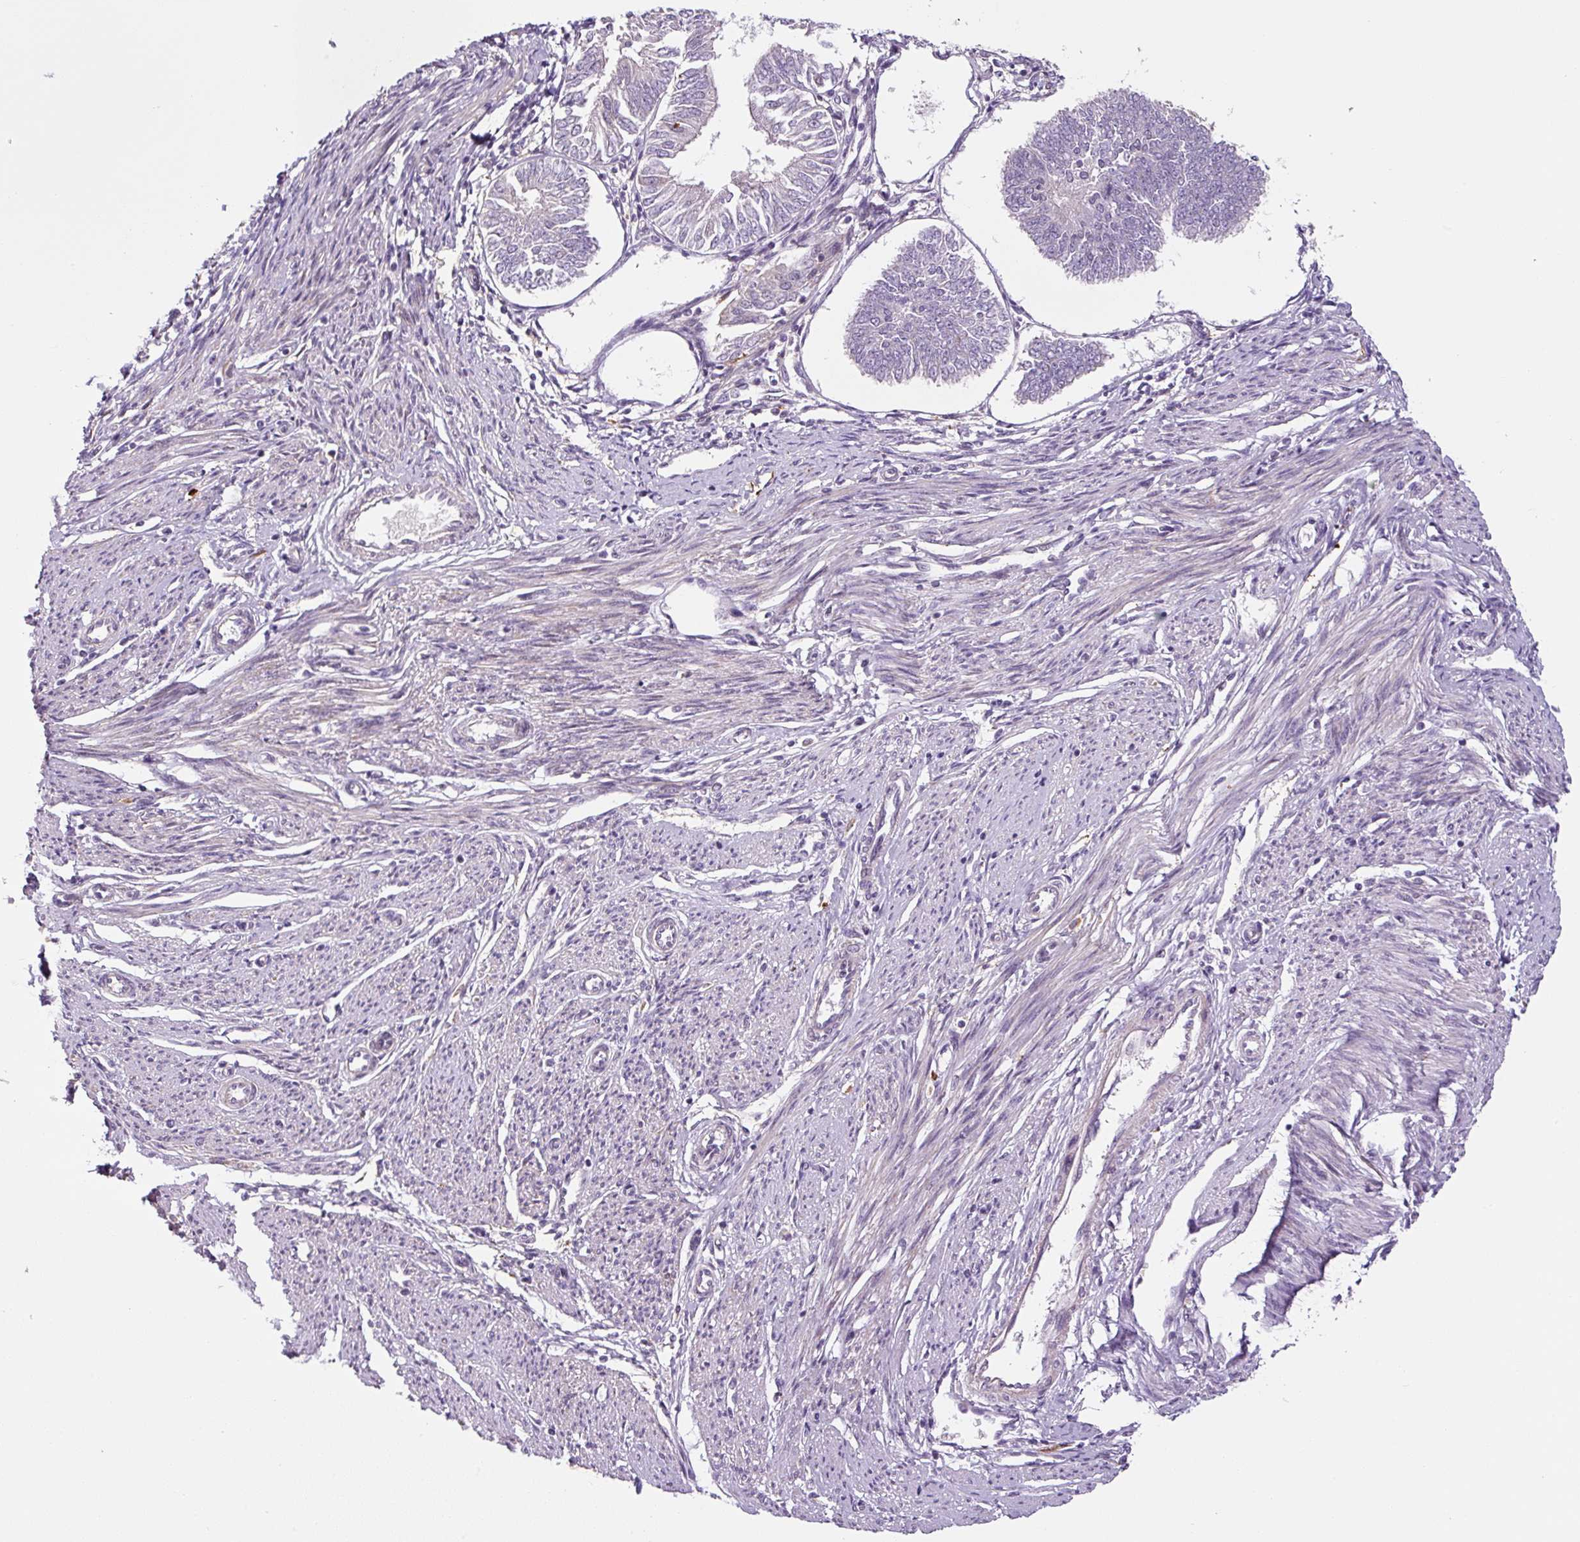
{"staining": {"intensity": "negative", "quantity": "none", "location": "none"}, "tissue": "endometrial cancer", "cell_type": "Tumor cells", "image_type": "cancer", "snomed": [{"axis": "morphology", "description": "Adenocarcinoma, NOS"}, {"axis": "topography", "description": "Endometrium"}], "caption": "A micrograph of human endometrial cancer (adenocarcinoma) is negative for staining in tumor cells.", "gene": "FUT10", "patient": {"sex": "female", "age": 58}}